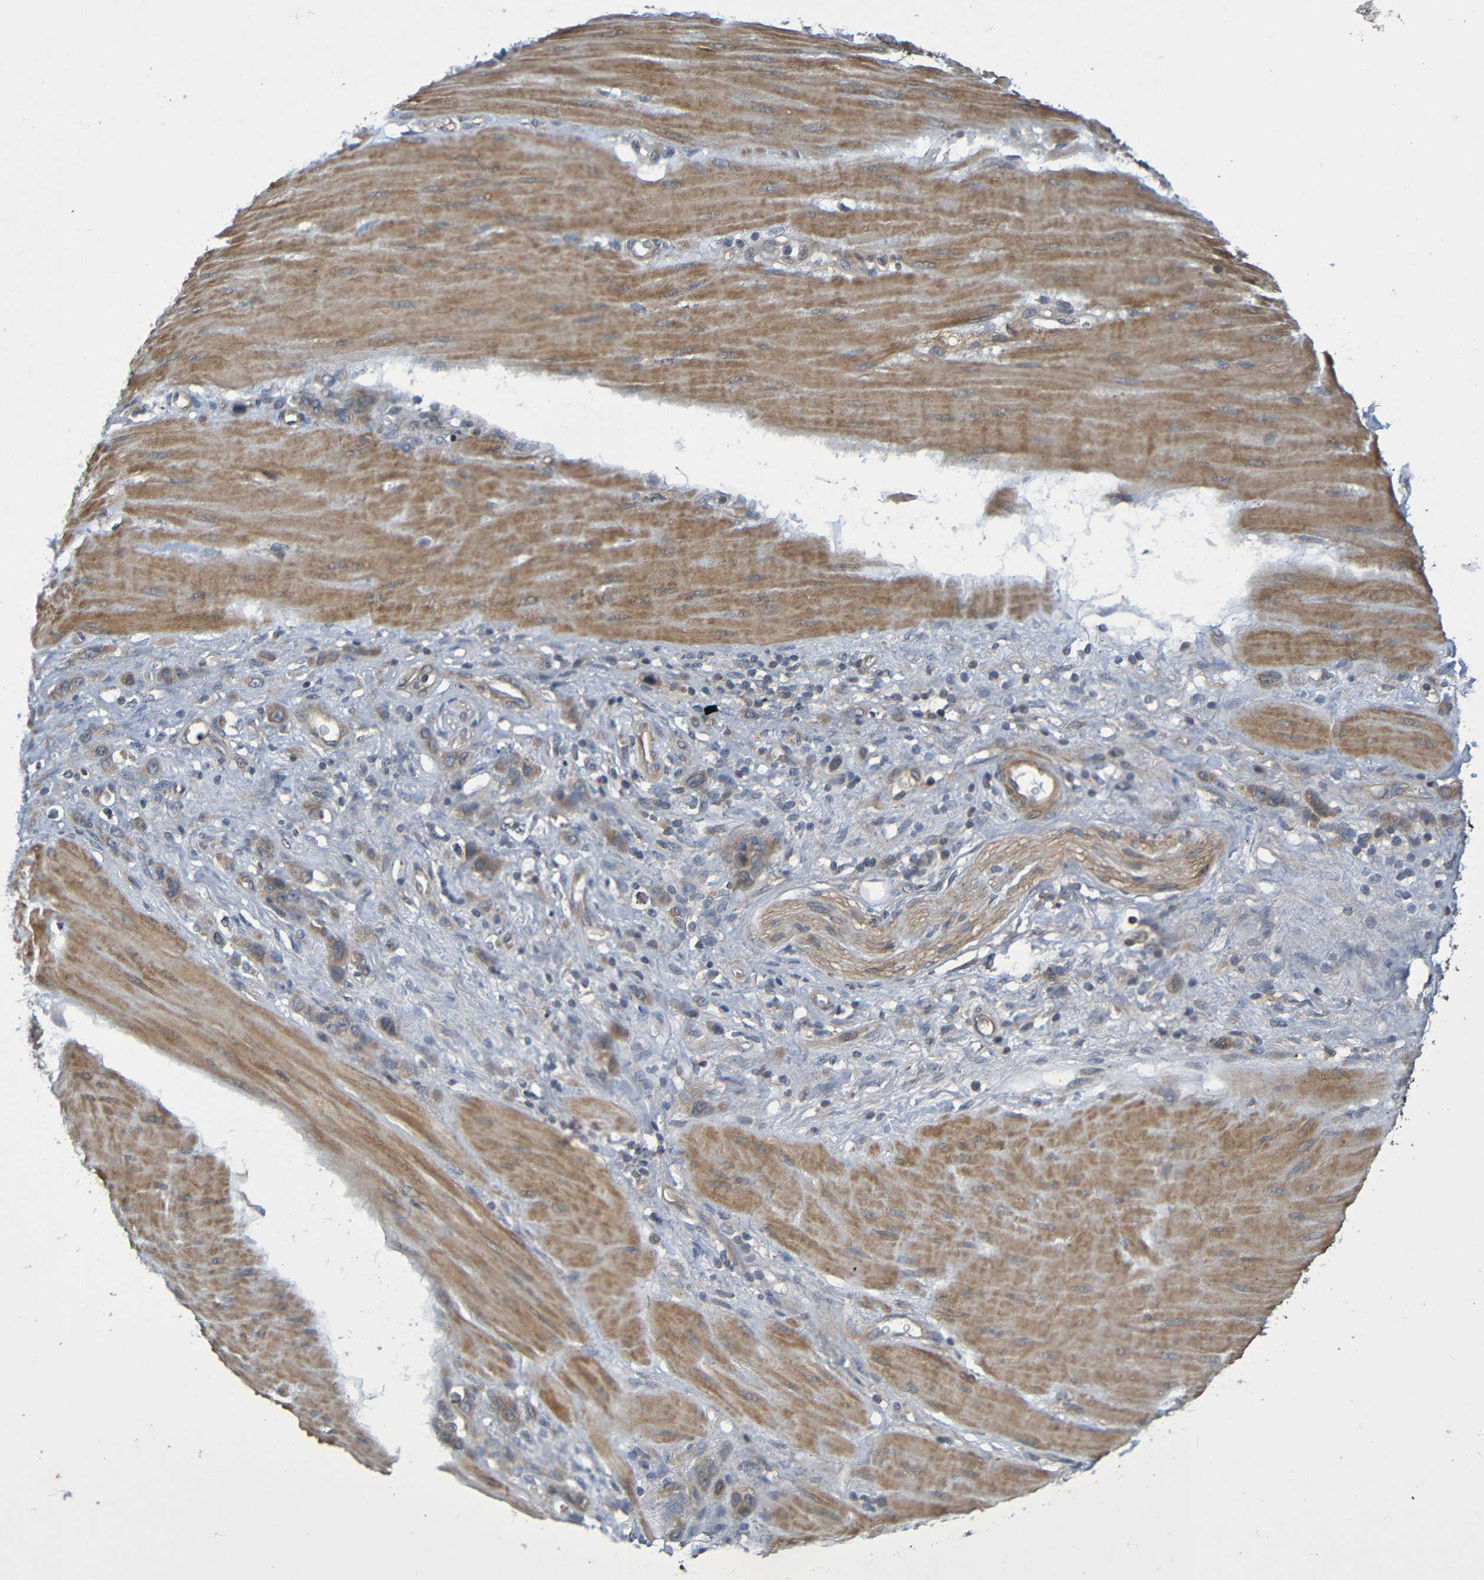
{"staining": {"intensity": "weak", "quantity": ">75%", "location": "cytoplasmic/membranous"}, "tissue": "stomach cancer", "cell_type": "Tumor cells", "image_type": "cancer", "snomed": [{"axis": "morphology", "description": "Adenocarcinoma, NOS"}, {"axis": "topography", "description": "Stomach"}], "caption": "An immunohistochemistry micrograph of neoplastic tissue is shown. Protein staining in brown highlights weak cytoplasmic/membranous positivity in stomach cancer within tumor cells. Nuclei are stained in blue.", "gene": "CYP4F2", "patient": {"sex": "male", "age": 82}}